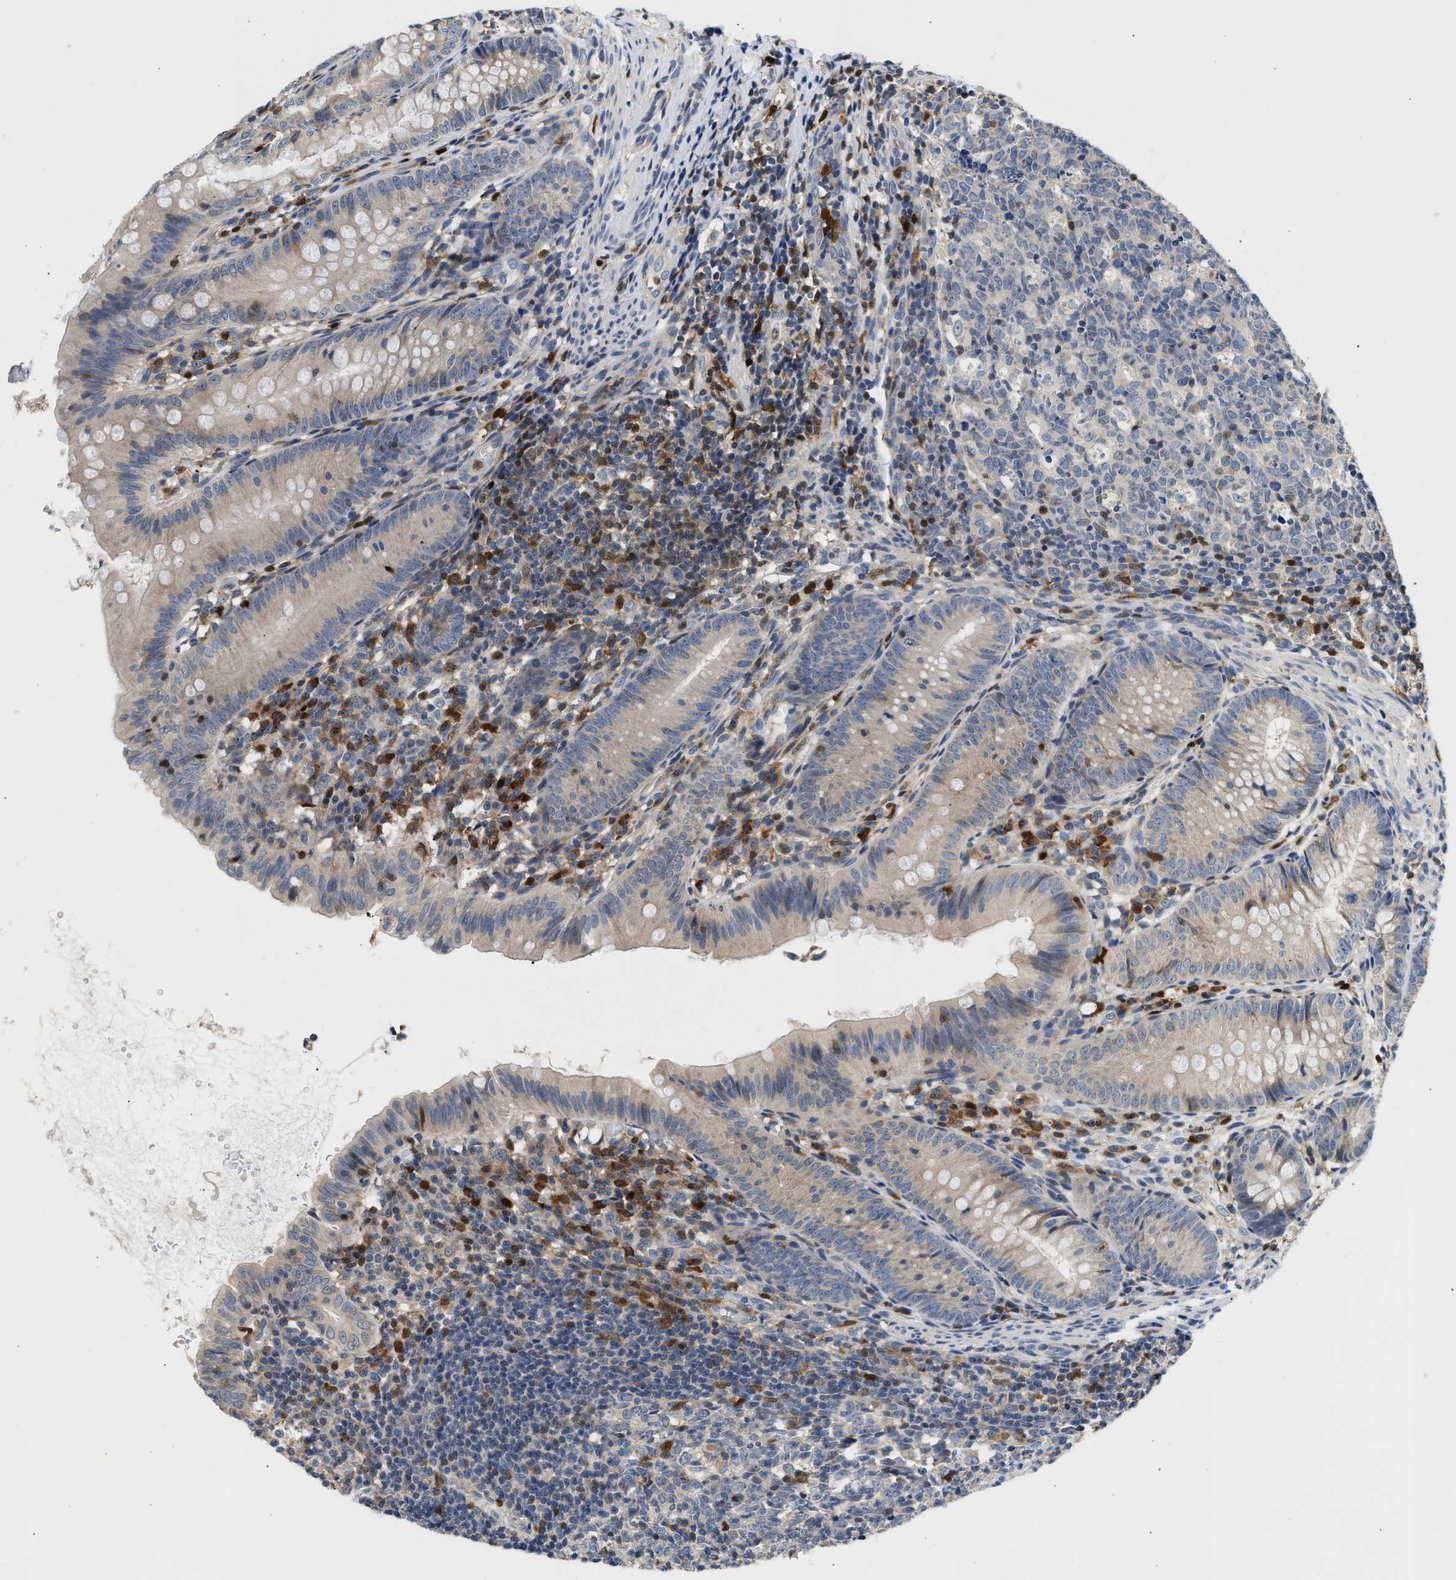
{"staining": {"intensity": "weak", "quantity": "25%-75%", "location": "cytoplasmic/membranous"}, "tissue": "appendix", "cell_type": "Glandular cells", "image_type": "normal", "snomed": [{"axis": "morphology", "description": "Normal tissue, NOS"}, {"axis": "topography", "description": "Appendix"}], "caption": "DAB immunohistochemical staining of unremarkable human appendix displays weak cytoplasmic/membranous protein expression in about 25%-75% of glandular cells. (DAB IHC with brightfield microscopy, high magnification).", "gene": "SLIT2", "patient": {"sex": "male", "age": 1}}